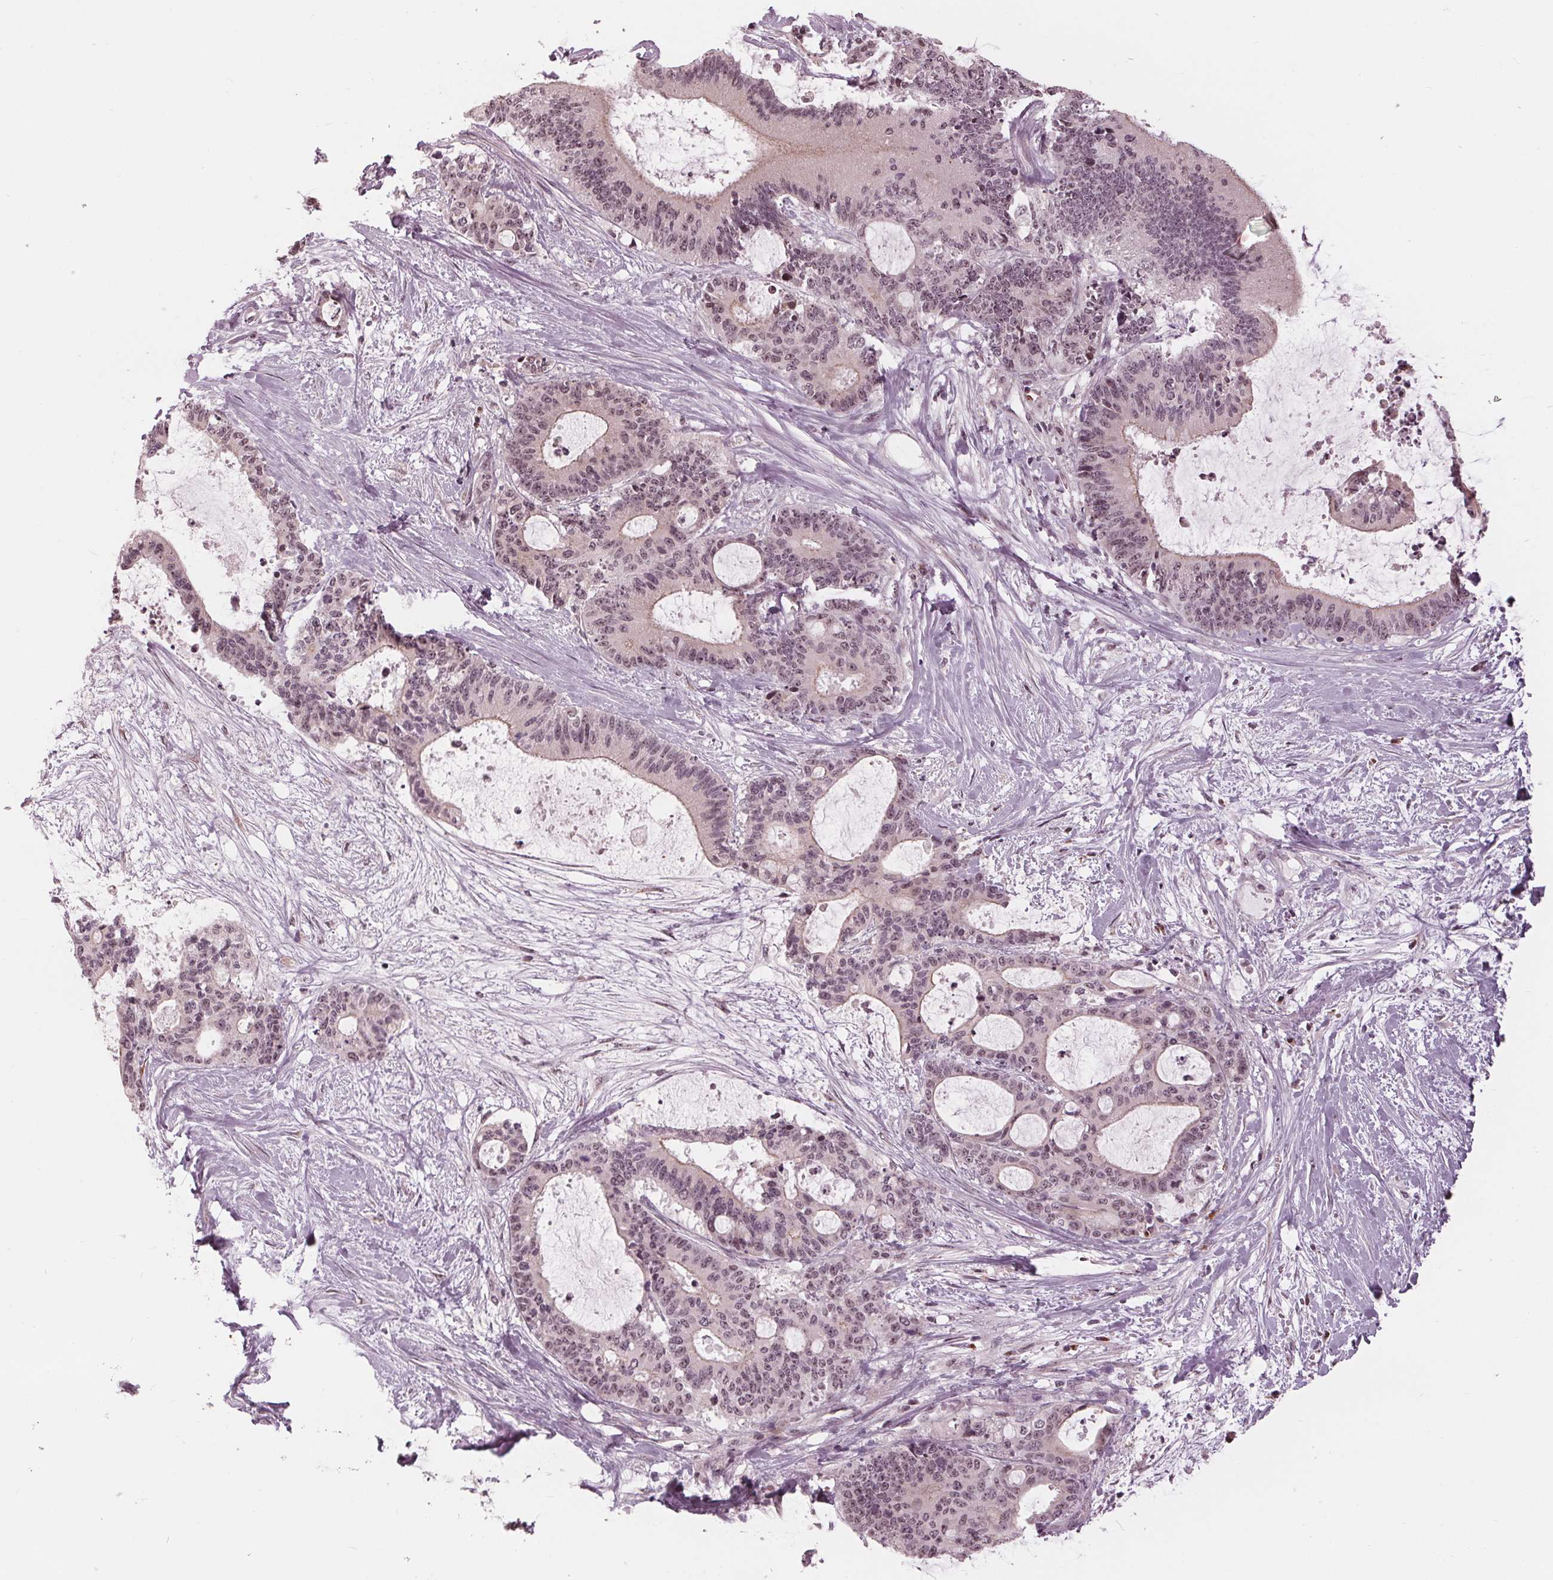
{"staining": {"intensity": "weak", "quantity": ">75%", "location": "cytoplasmic/membranous,nuclear"}, "tissue": "liver cancer", "cell_type": "Tumor cells", "image_type": "cancer", "snomed": [{"axis": "morphology", "description": "Cholangiocarcinoma"}, {"axis": "topography", "description": "Liver"}], "caption": "Immunohistochemistry (IHC) image of cholangiocarcinoma (liver) stained for a protein (brown), which displays low levels of weak cytoplasmic/membranous and nuclear expression in about >75% of tumor cells.", "gene": "SLX4", "patient": {"sex": "female", "age": 73}}